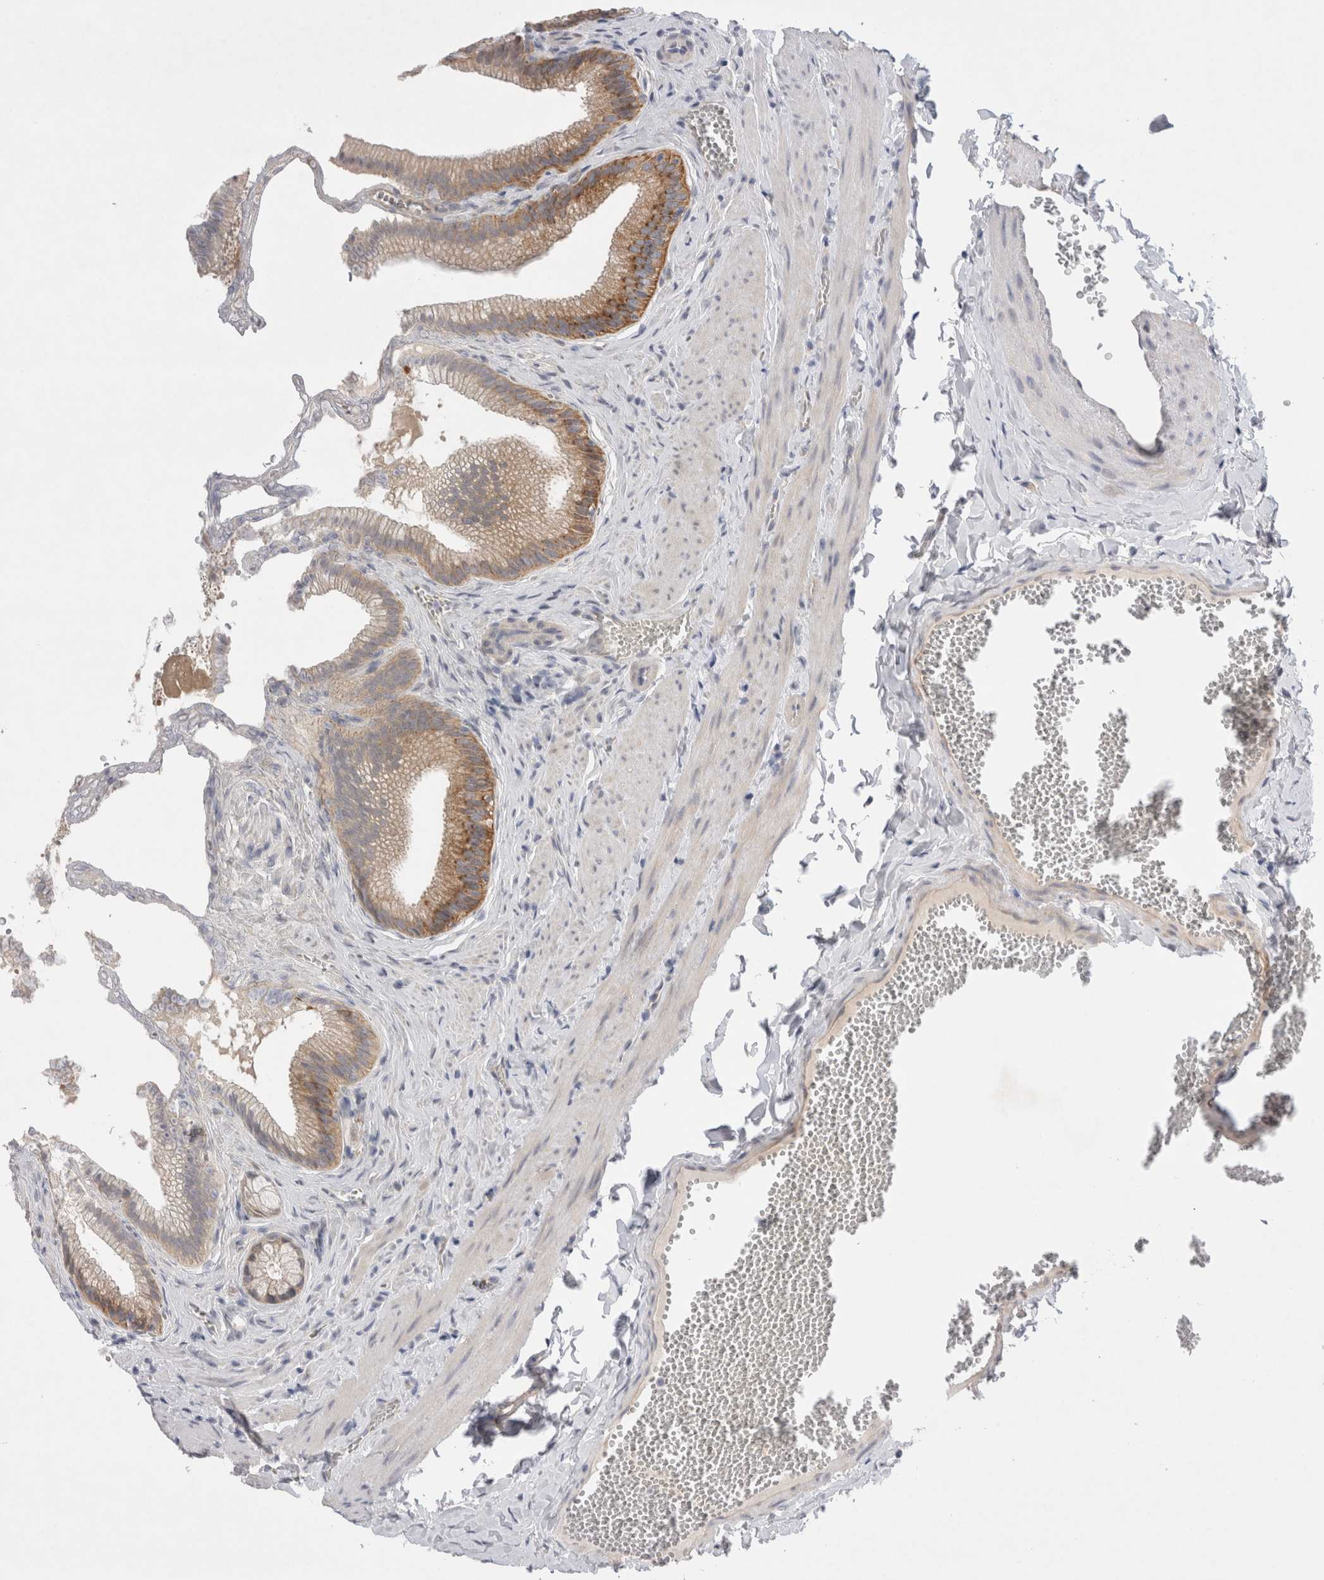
{"staining": {"intensity": "strong", "quantity": ">75%", "location": "cytoplasmic/membranous"}, "tissue": "gallbladder", "cell_type": "Glandular cells", "image_type": "normal", "snomed": [{"axis": "morphology", "description": "Normal tissue, NOS"}, {"axis": "topography", "description": "Gallbladder"}], "caption": "Protein staining by immunohistochemistry (IHC) displays strong cytoplasmic/membranous positivity in approximately >75% of glandular cells in benign gallbladder.", "gene": "WIPF2", "patient": {"sex": "male", "age": 38}}